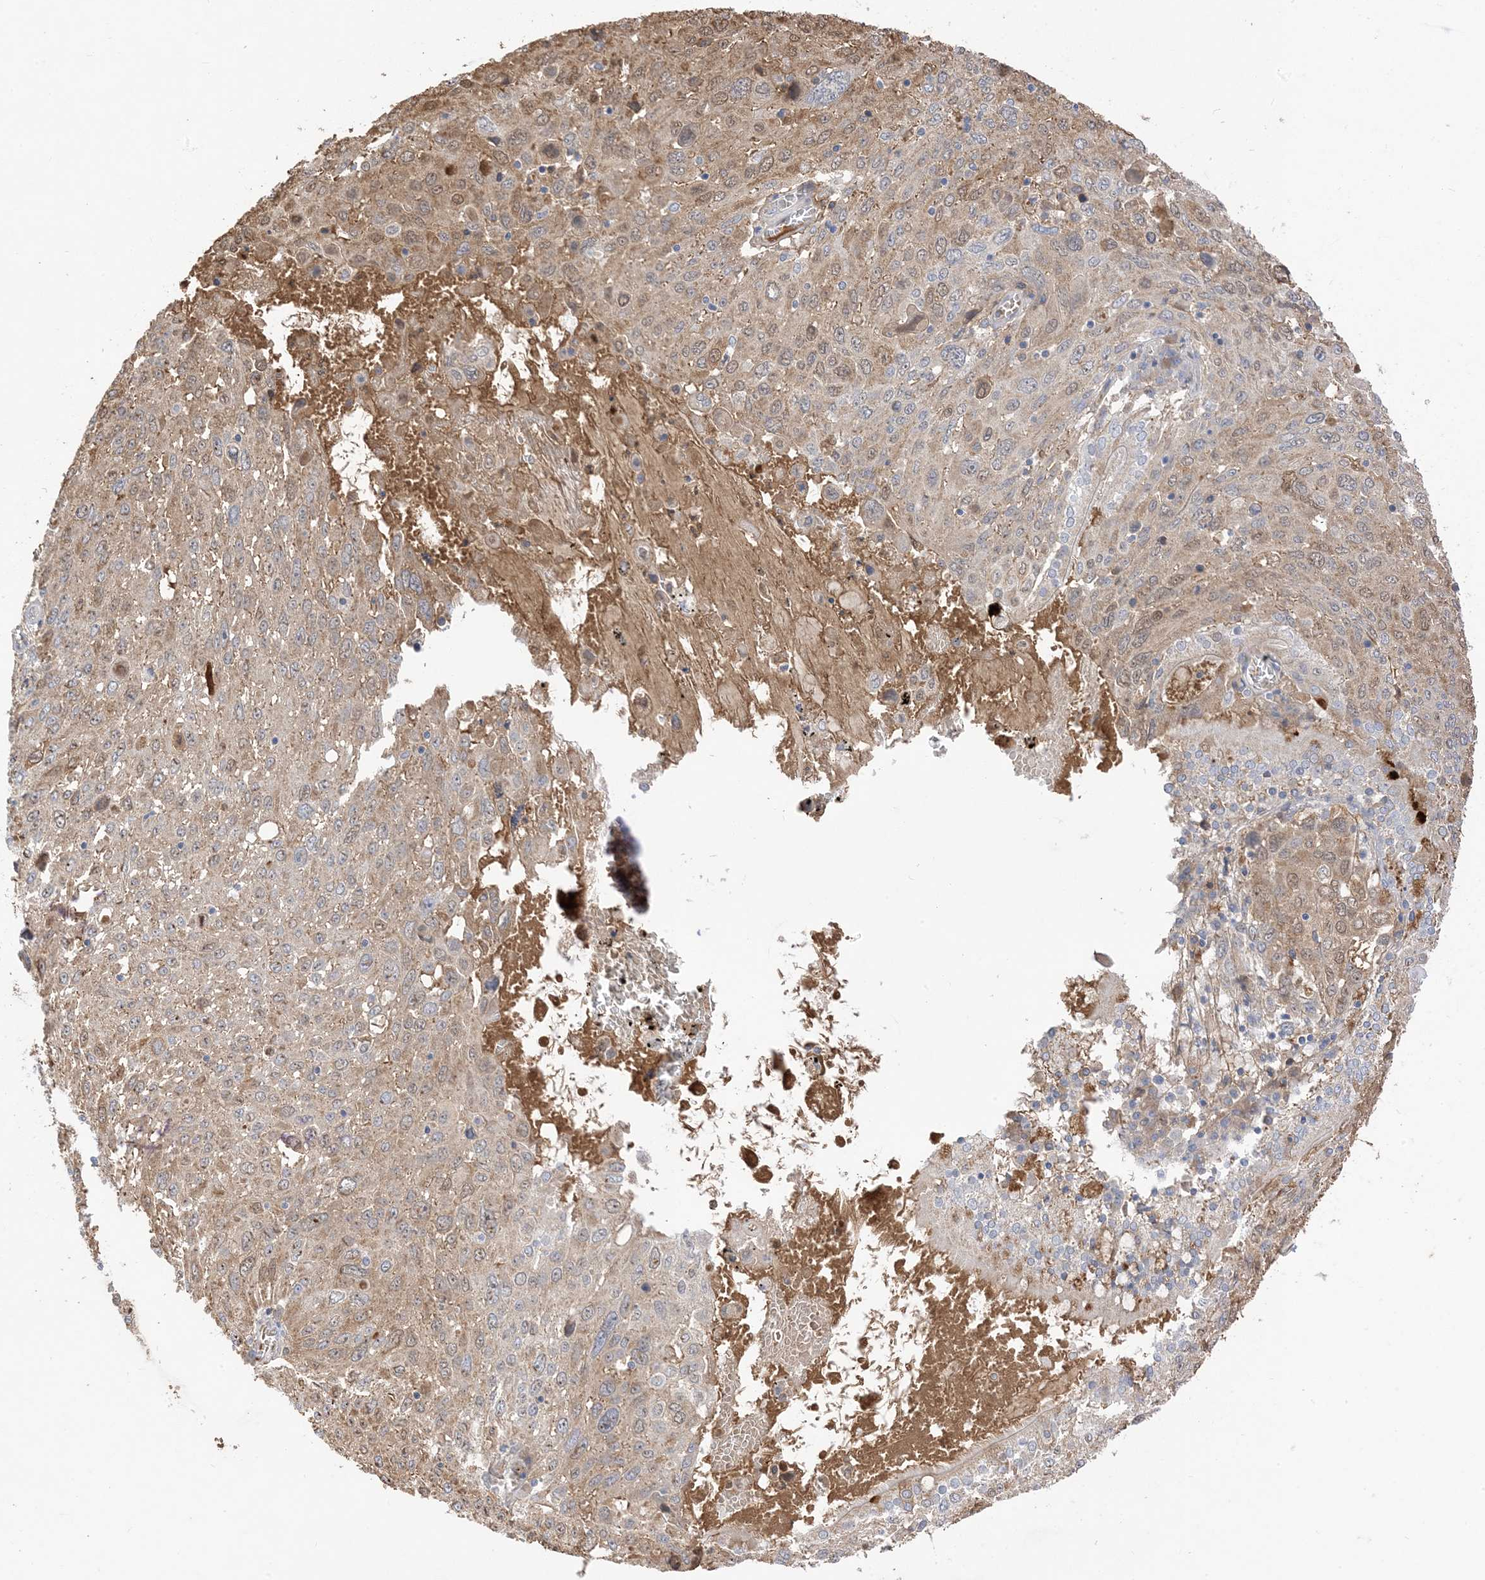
{"staining": {"intensity": "weak", "quantity": ">75%", "location": "cytoplasmic/membranous"}, "tissue": "lung cancer", "cell_type": "Tumor cells", "image_type": "cancer", "snomed": [{"axis": "morphology", "description": "Squamous cell carcinoma, NOS"}, {"axis": "topography", "description": "Lung"}], "caption": "A low amount of weak cytoplasmic/membranous expression is appreciated in approximately >75% of tumor cells in lung cancer tissue. (brown staining indicates protein expression, while blue staining denotes nuclei).", "gene": "DPP9", "patient": {"sex": "male", "age": 65}}